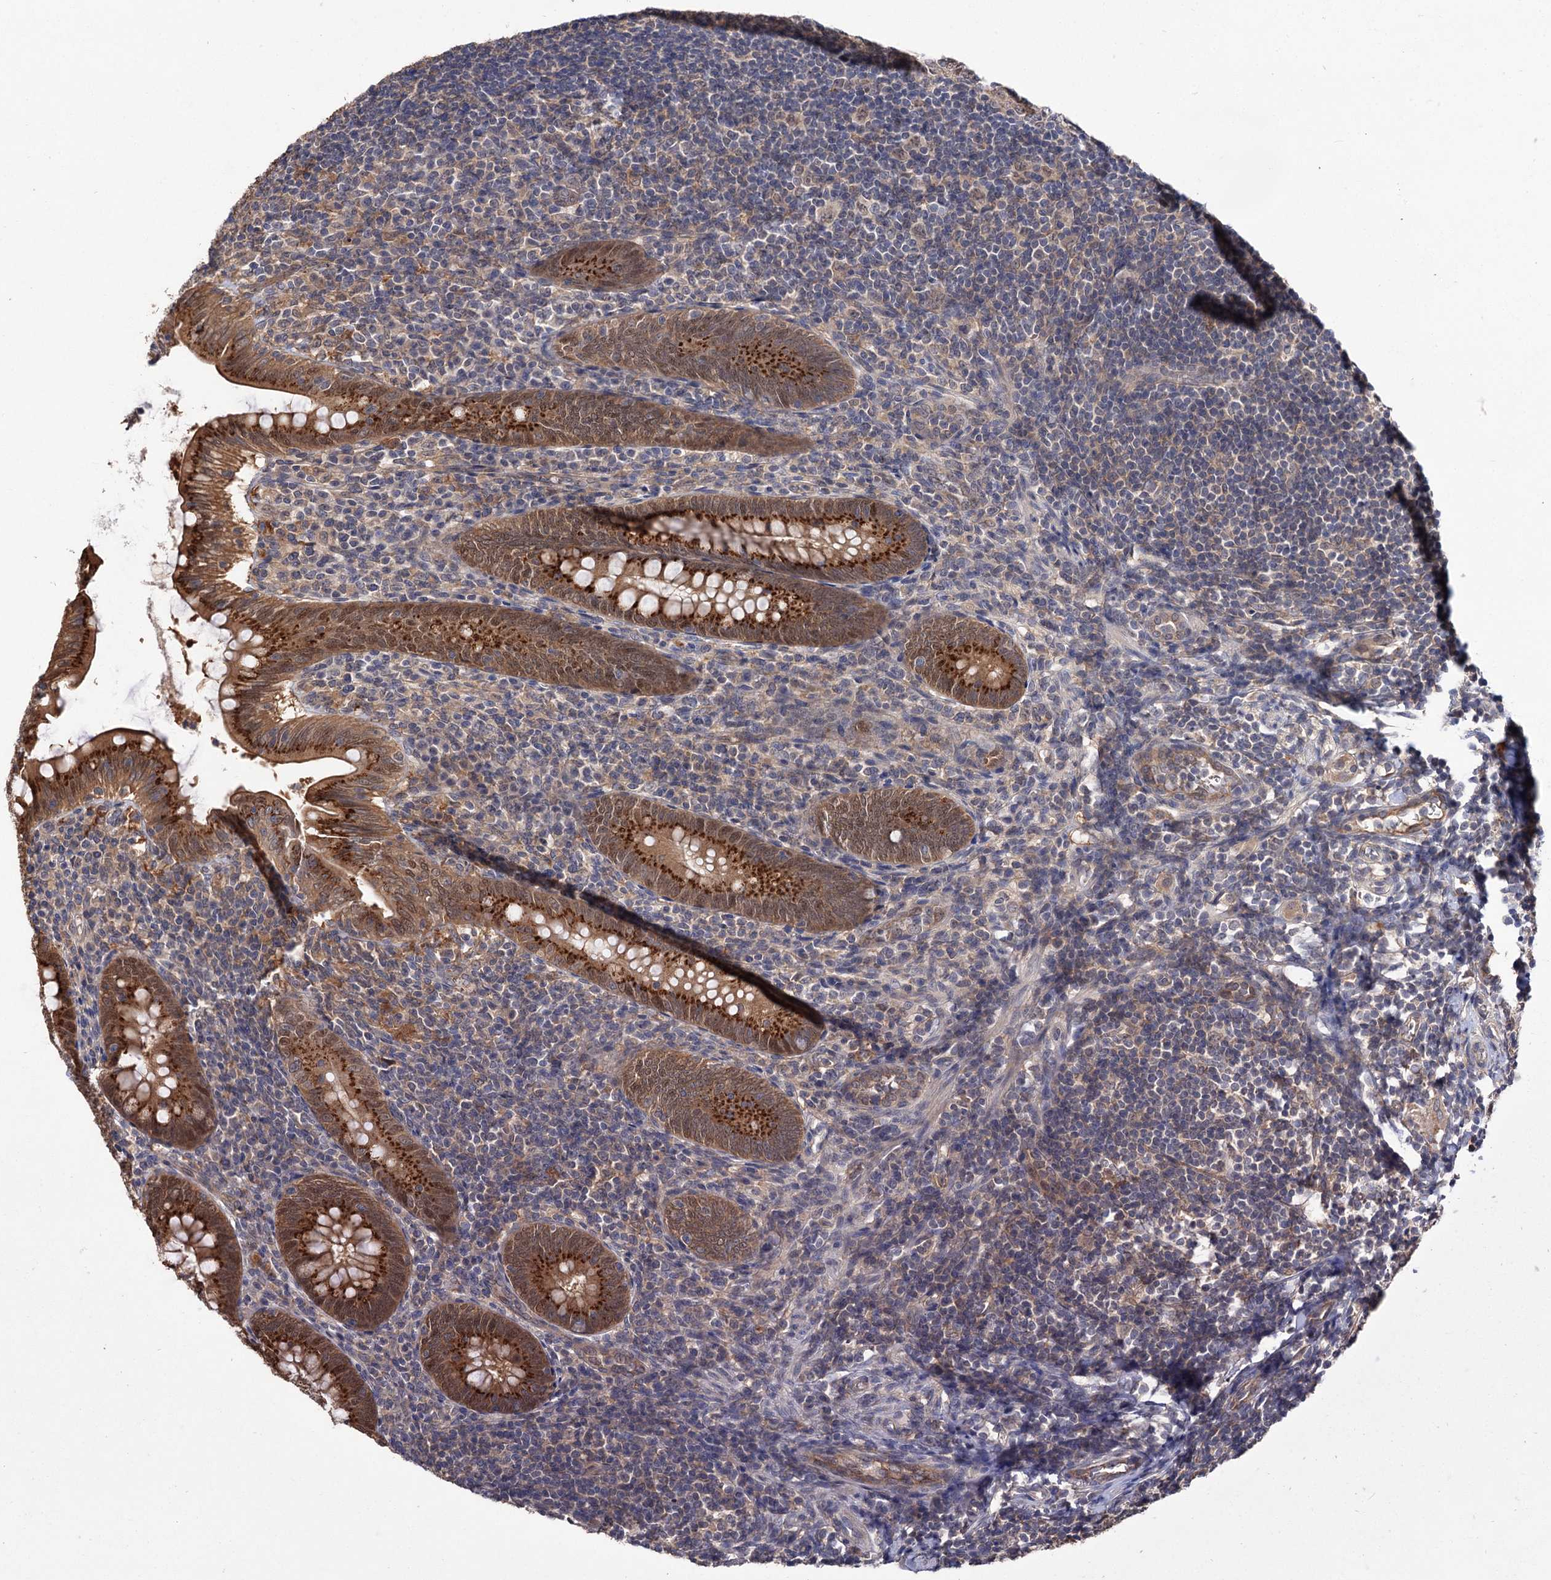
{"staining": {"intensity": "strong", "quantity": ">75%", "location": "cytoplasmic/membranous,nuclear"}, "tissue": "appendix", "cell_type": "Glandular cells", "image_type": "normal", "snomed": [{"axis": "morphology", "description": "Normal tissue, NOS"}, {"axis": "topography", "description": "Appendix"}], "caption": "Protein expression analysis of unremarkable appendix exhibits strong cytoplasmic/membranous,nuclear staining in about >75% of glandular cells.", "gene": "NUDCD2", "patient": {"sex": "male", "age": 14}}